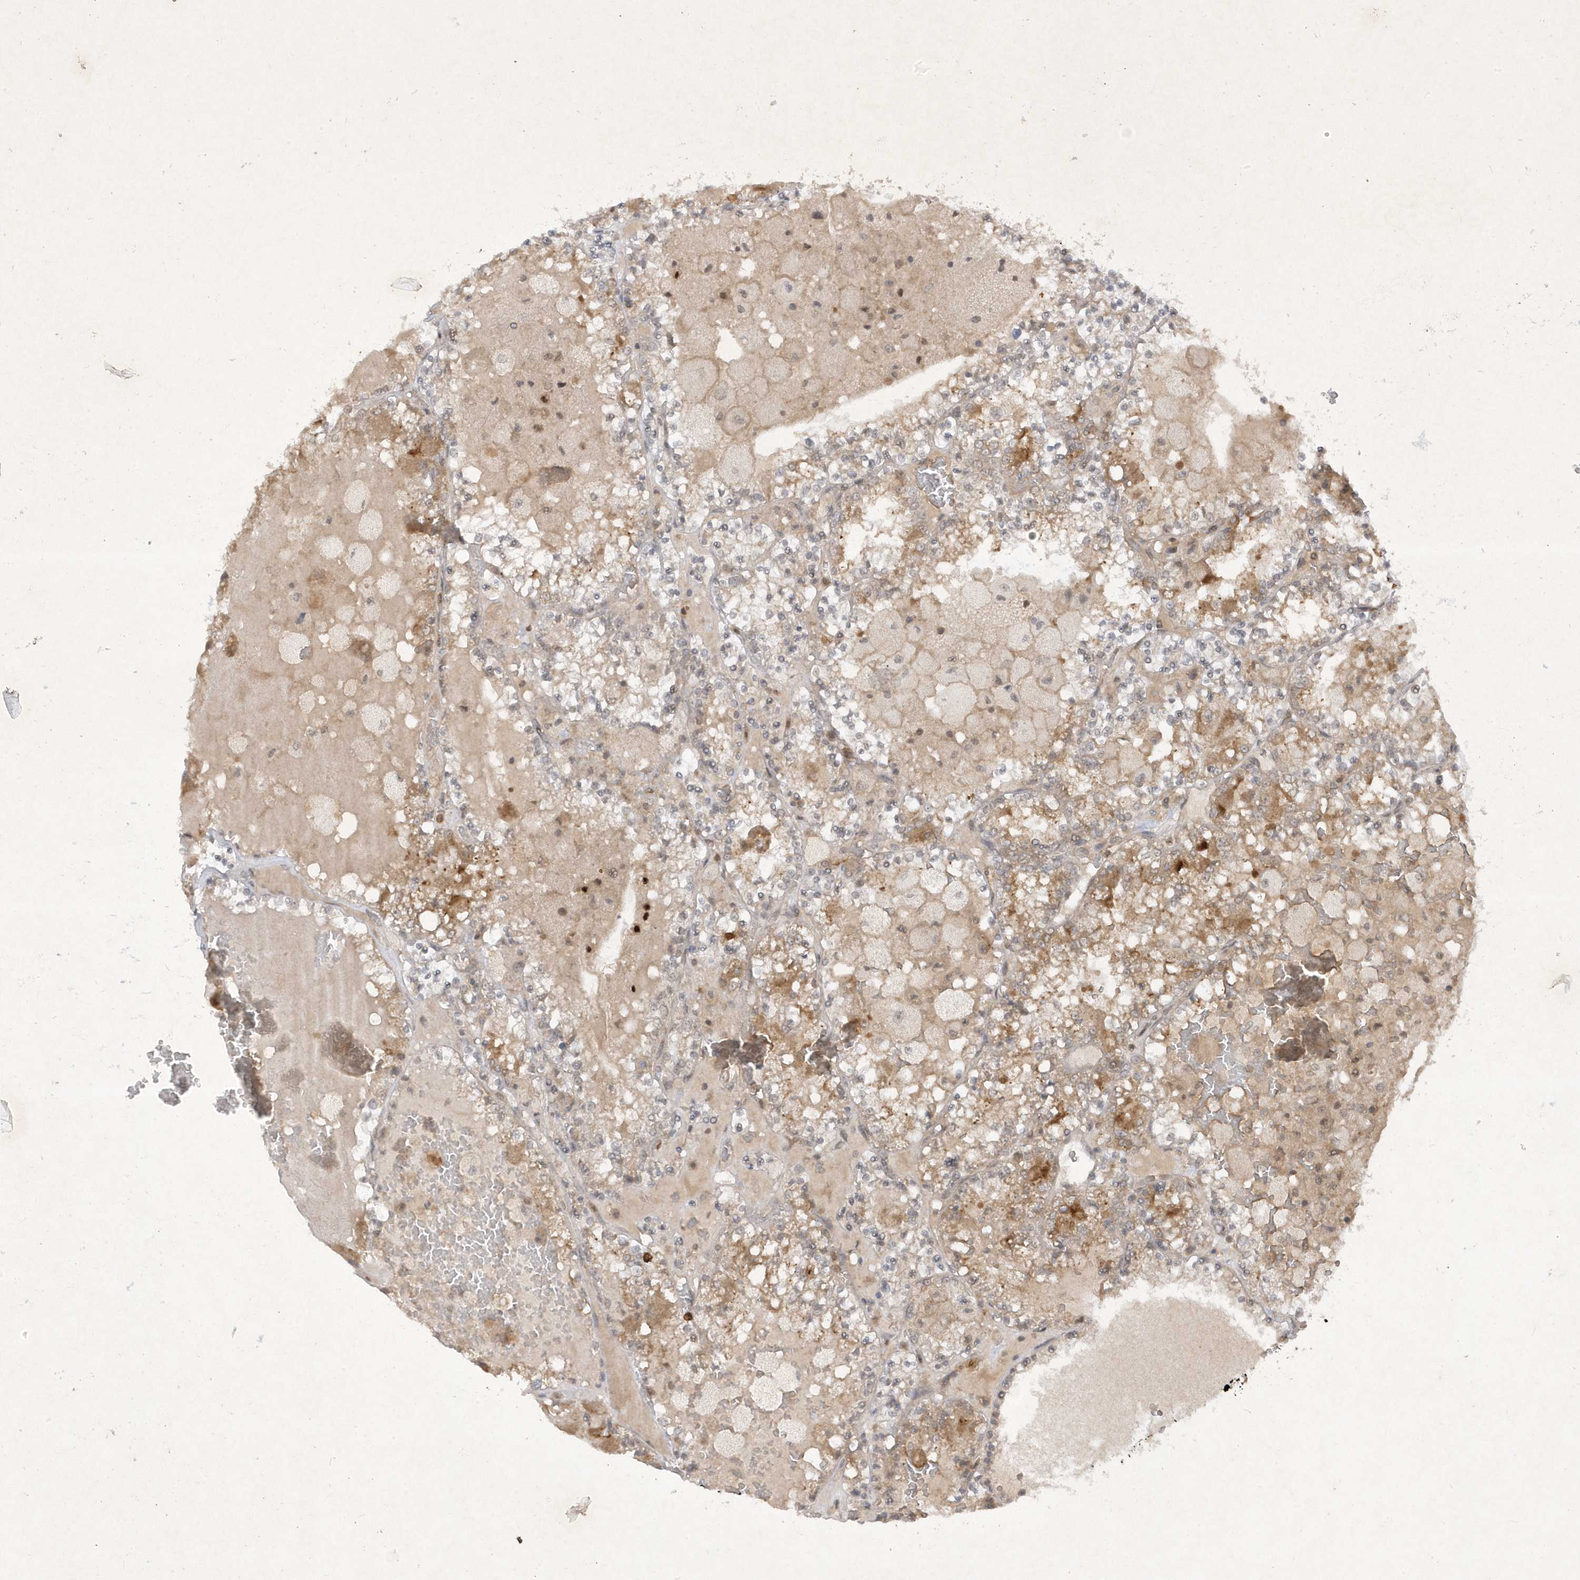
{"staining": {"intensity": "negative", "quantity": "none", "location": "none"}, "tissue": "renal cancer", "cell_type": "Tumor cells", "image_type": "cancer", "snomed": [{"axis": "morphology", "description": "Adenocarcinoma, NOS"}, {"axis": "topography", "description": "Kidney"}], "caption": "This is an immunohistochemistry micrograph of renal cancer. There is no positivity in tumor cells.", "gene": "ZNF213", "patient": {"sex": "female", "age": 56}}